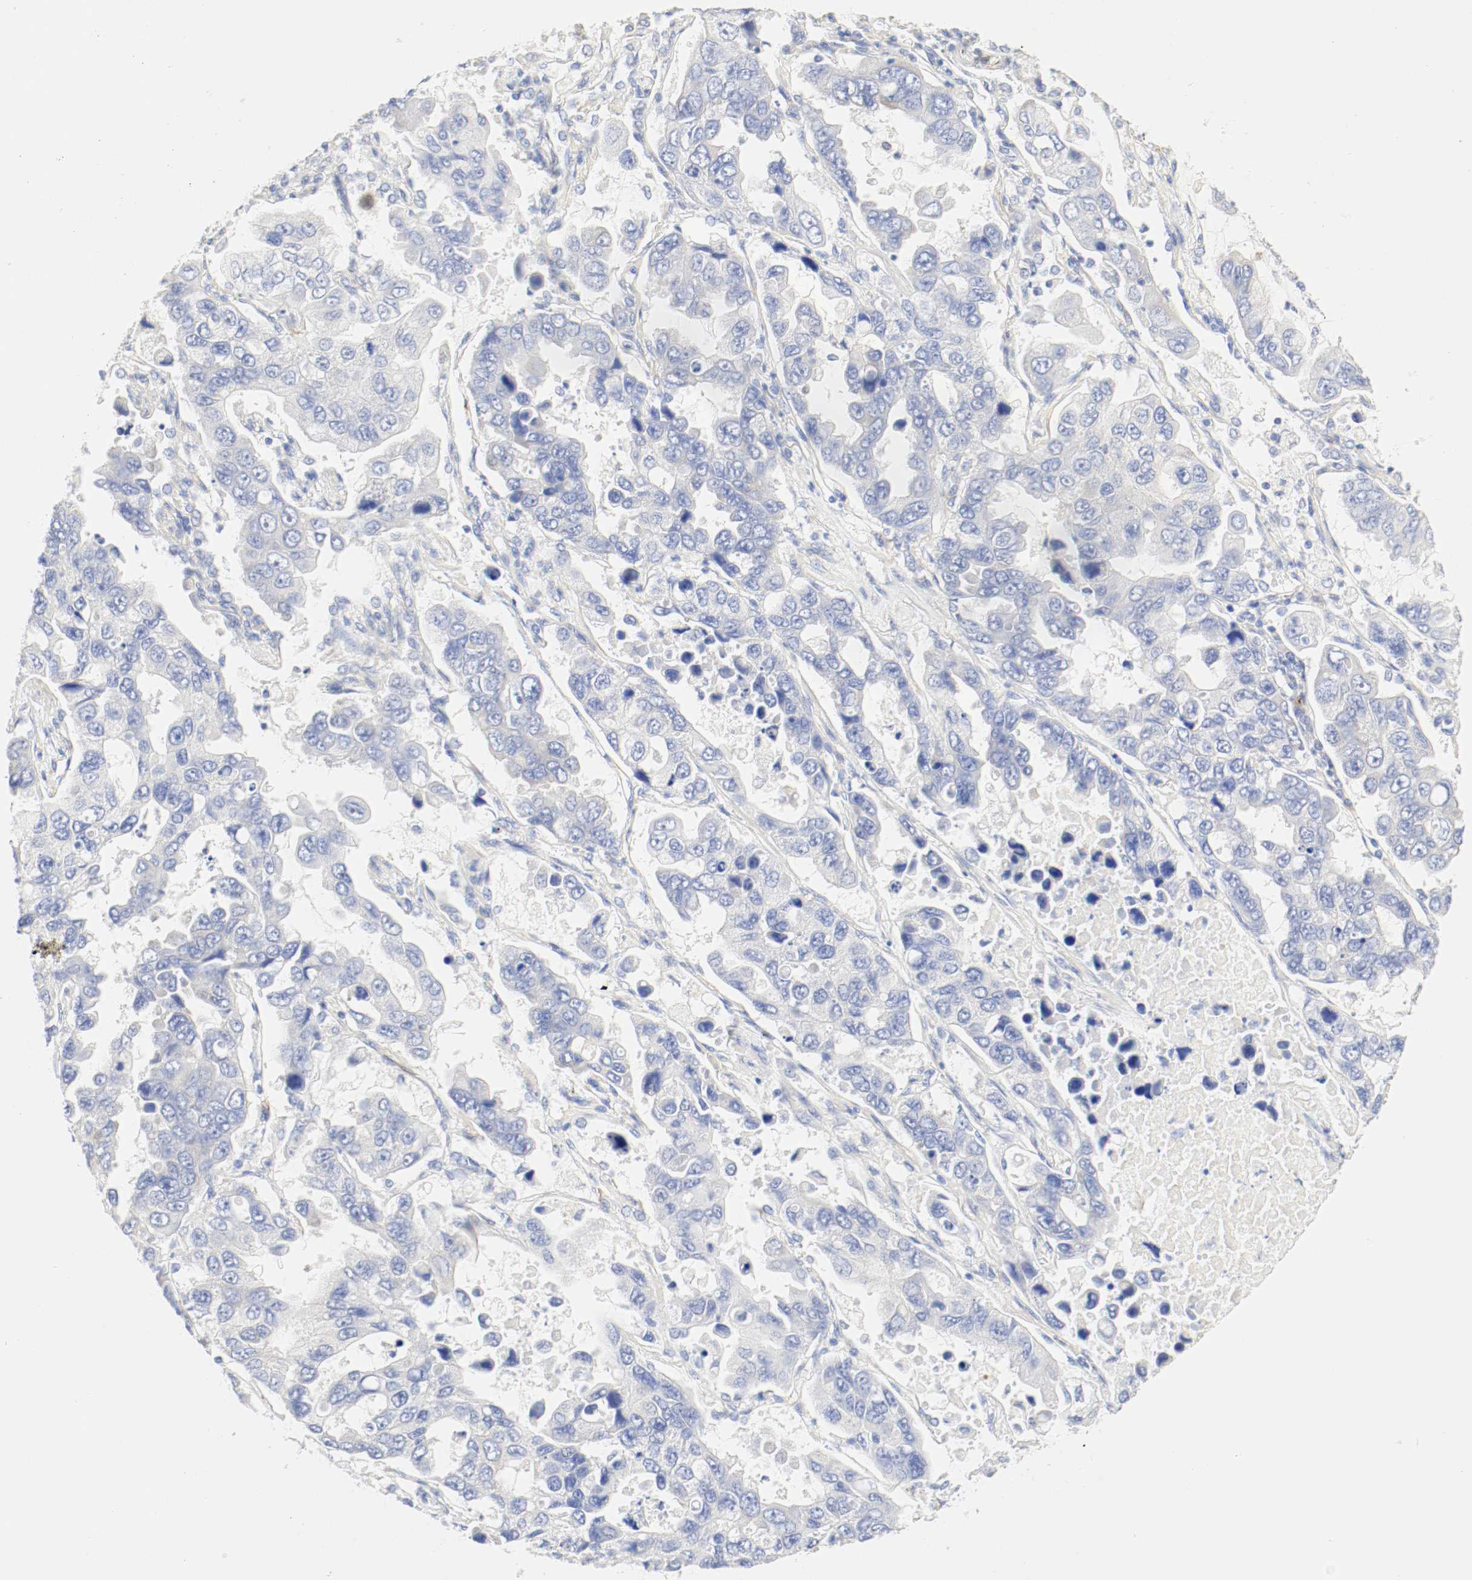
{"staining": {"intensity": "weak", "quantity": "<25%", "location": "cytoplasmic/membranous"}, "tissue": "lung cancer", "cell_type": "Tumor cells", "image_type": "cancer", "snomed": [{"axis": "morphology", "description": "Adenocarcinoma, NOS"}, {"axis": "topography", "description": "Lung"}], "caption": "A micrograph of human lung cancer (adenocarcinoma) is negative for staining in tumor cells. (Stains: DAB (3,3'-diaminobenzidine) immunohistochemistry with hematoxylin counter stain, Microscopy: brightfield microscopy at high magnification).", "gene": "GIT1", "patient": {"sex": "male", "age": 64}}